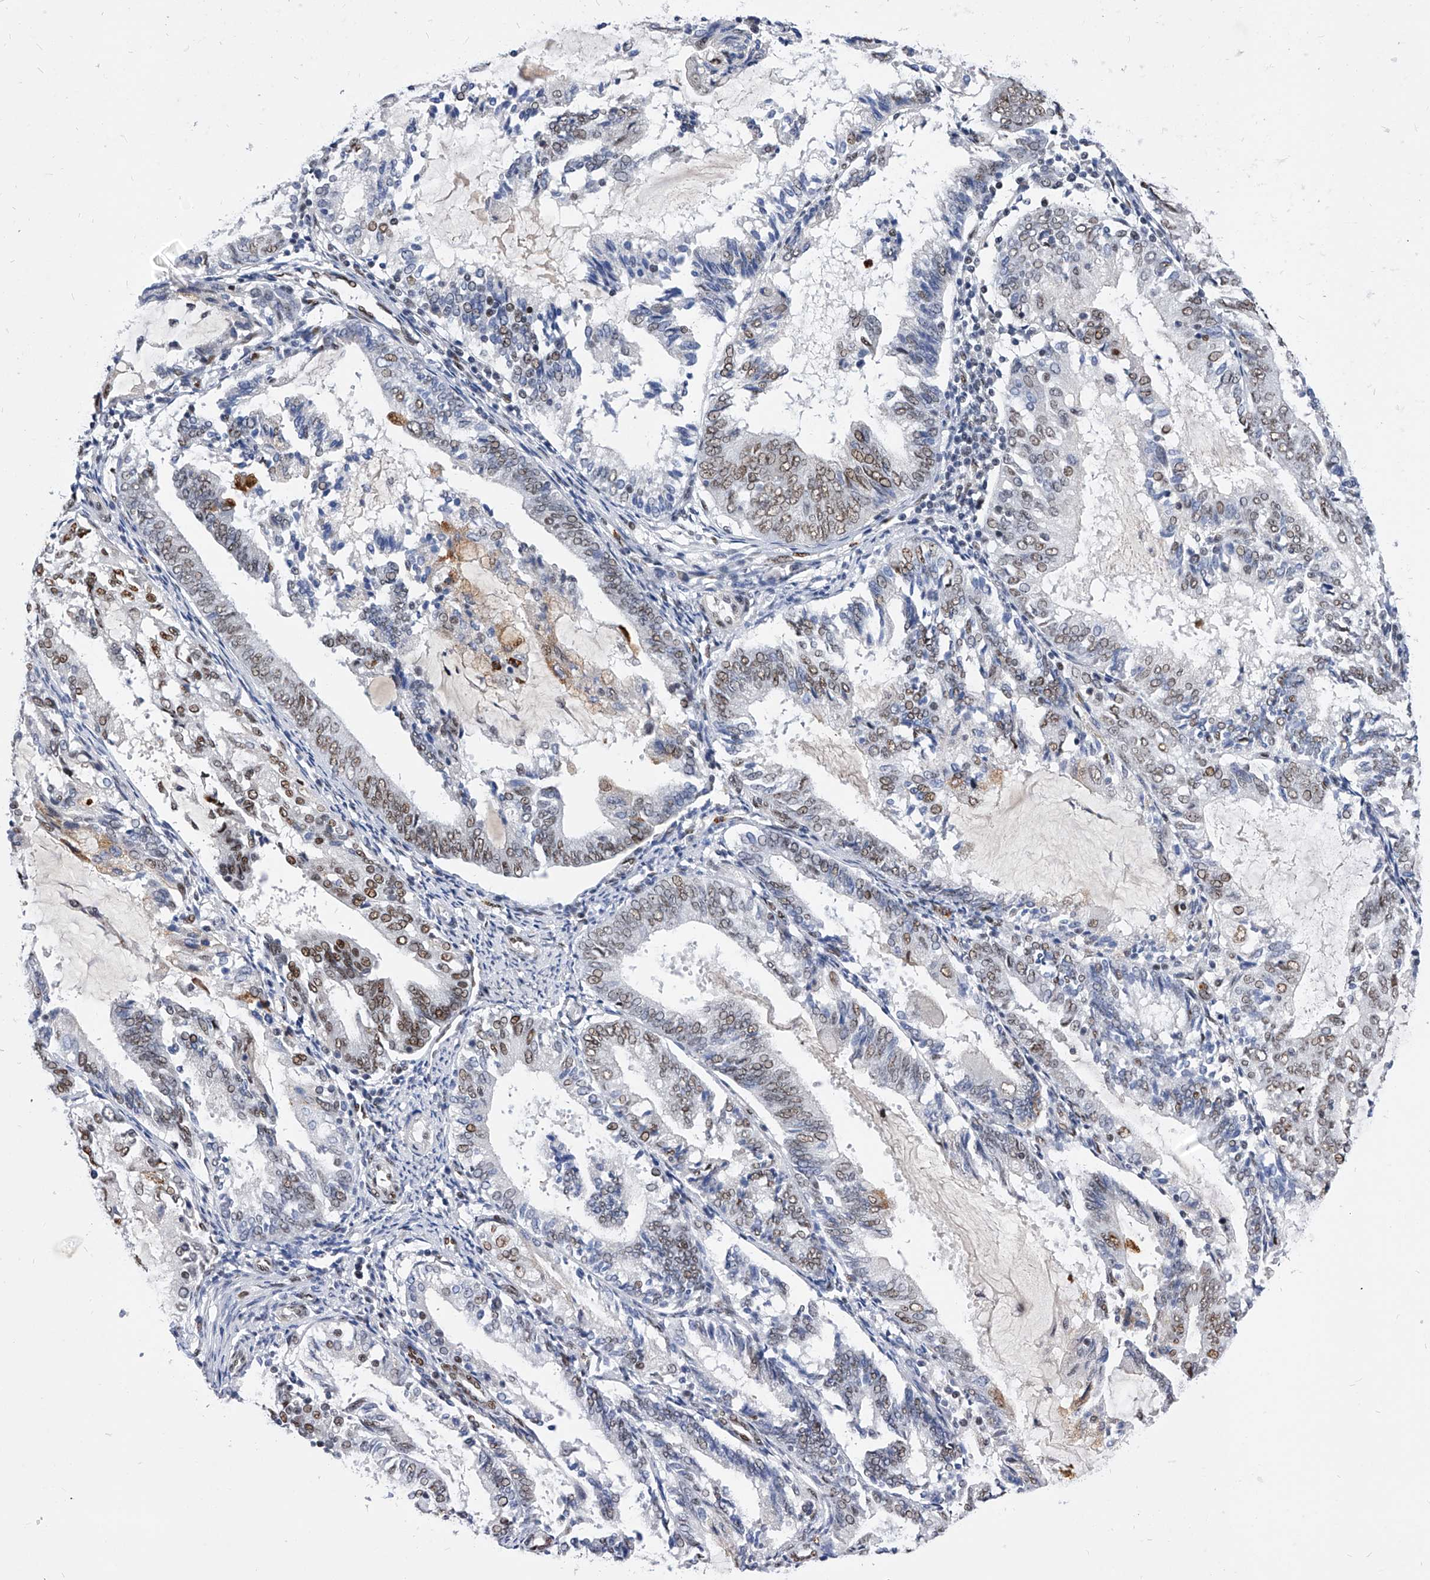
{"staining": {"intensity": "moderate", "quantity": "25%-75%", "location": "nuclear"}, "tissue": "endometrial cancer", "cell_type": "Tumor cells", "image_type": "cancer", "snomed": [{"axis": "morphology", "description": "Adenocarcinoma, NOS"}, {"axis": "topography", "description": "Endometrium"}], "caption": "Moderate nuclear expression is seen in about 25%-75% of tumor cells in endometrial adenocarcinoma.", "gene": "TESK2", "patient": {"sex": "female", "age": 81}}